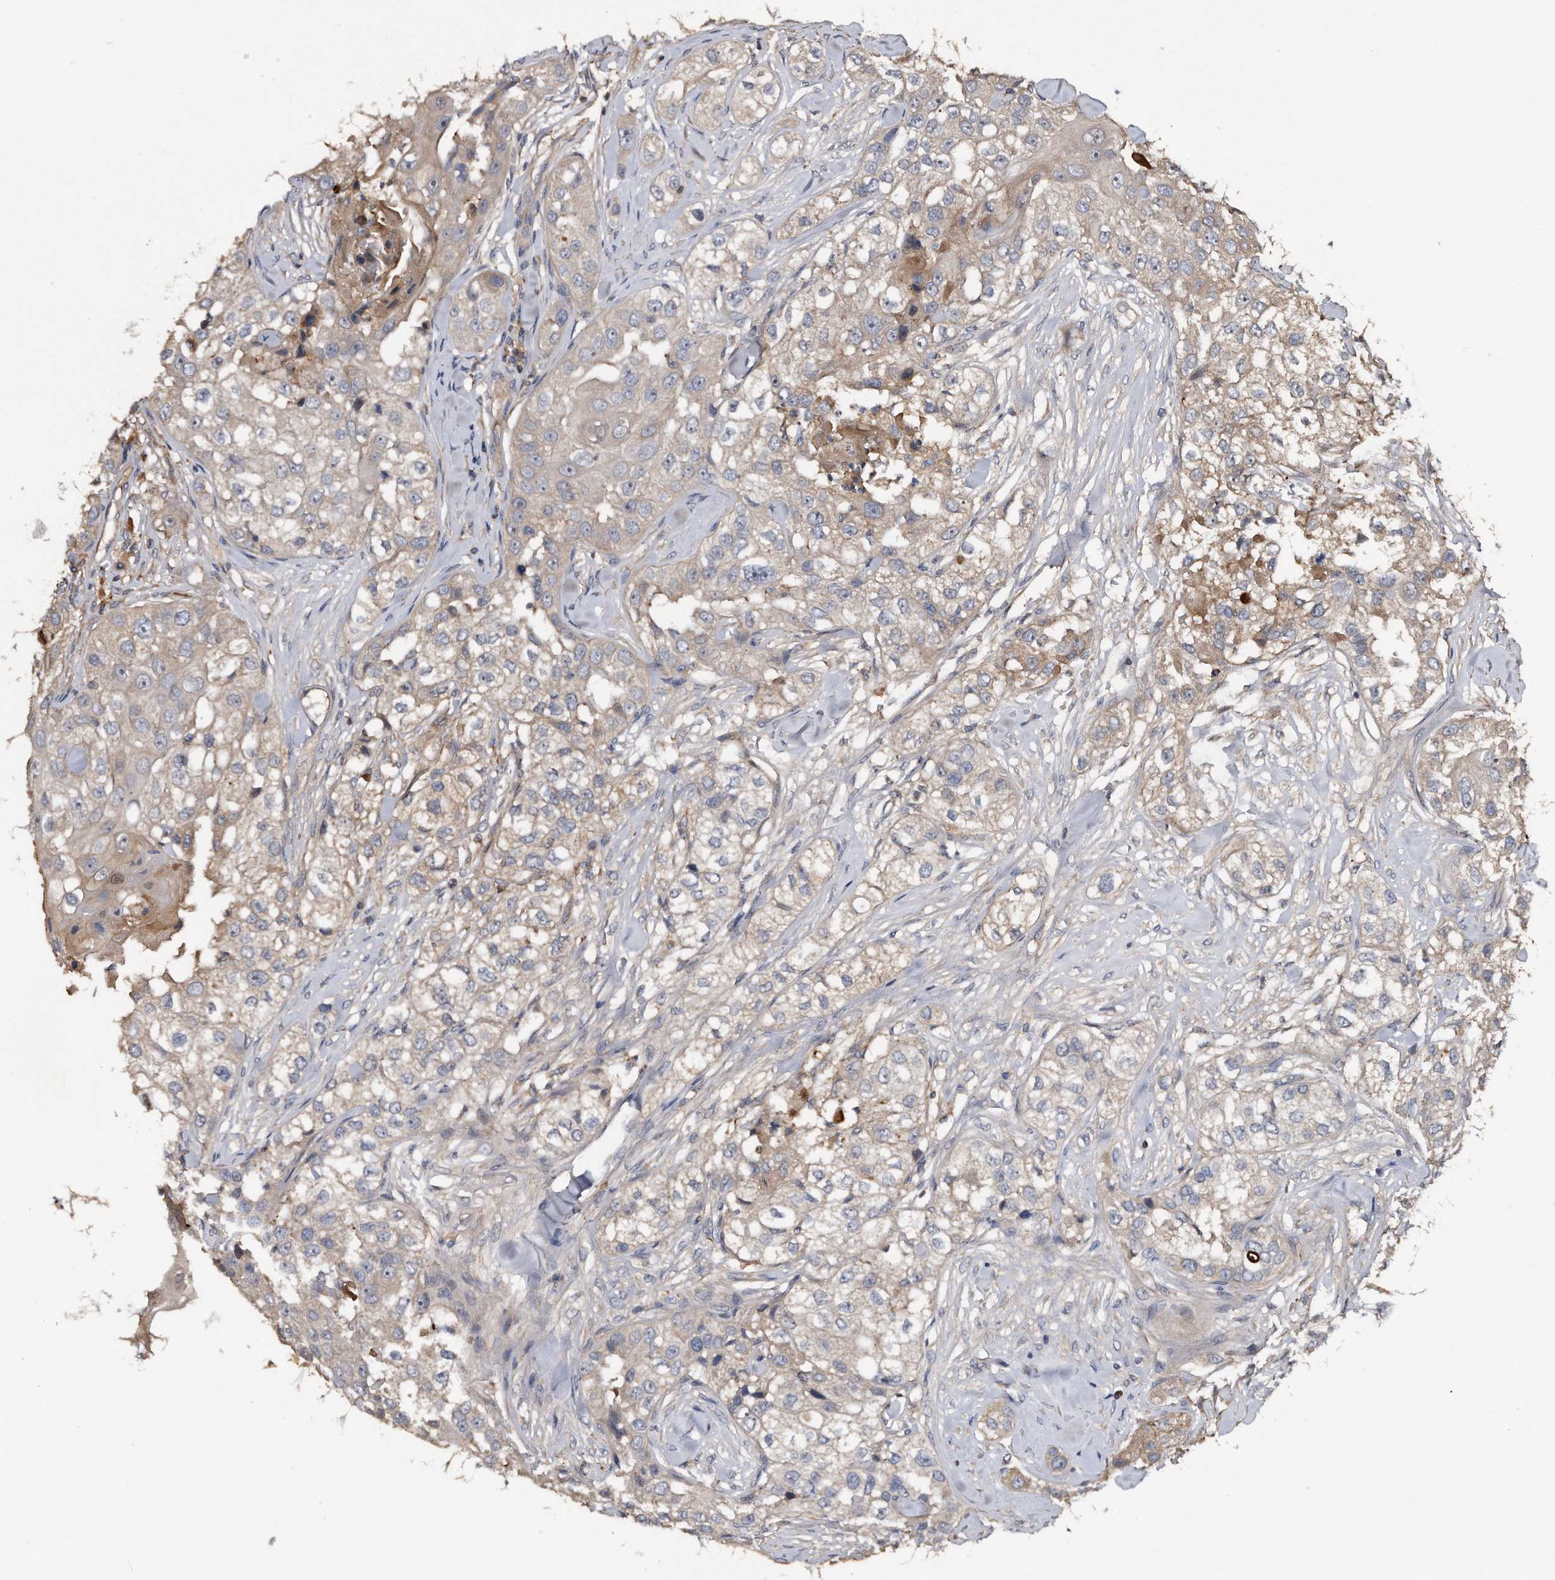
{"staining": {"intensity": "weak", "quantity": "<25%", "location": "cytoplasmic/membranous"}, "tissue": "head and neck cancer", "cell_type": "Tumor cells", "image_type": "cancer", "snomed": [{"axis": "morphology", "description": "Normal tissue, NOS"}, {"axis": "morphology", "description": "Squamous cell carcinoma, NOS"}, {"axis": "topography", "description": "Skeletal muscle"}, {"axis": "topography", "description": "Head-Neck"}], "caption": "Head and neck cancer (squamous cell carcinoma) was stained to show a protein in brown. There is no significant positivity in tumor cells. Brightfield microscopy of immunohistochemistry stained with DAB (3,3'-diaminobenzidine) (brown) and hematoxylin (blue), captured at high magnification.", "gene": "KCND3", "patient": {"sex": "male", "age": 51}}